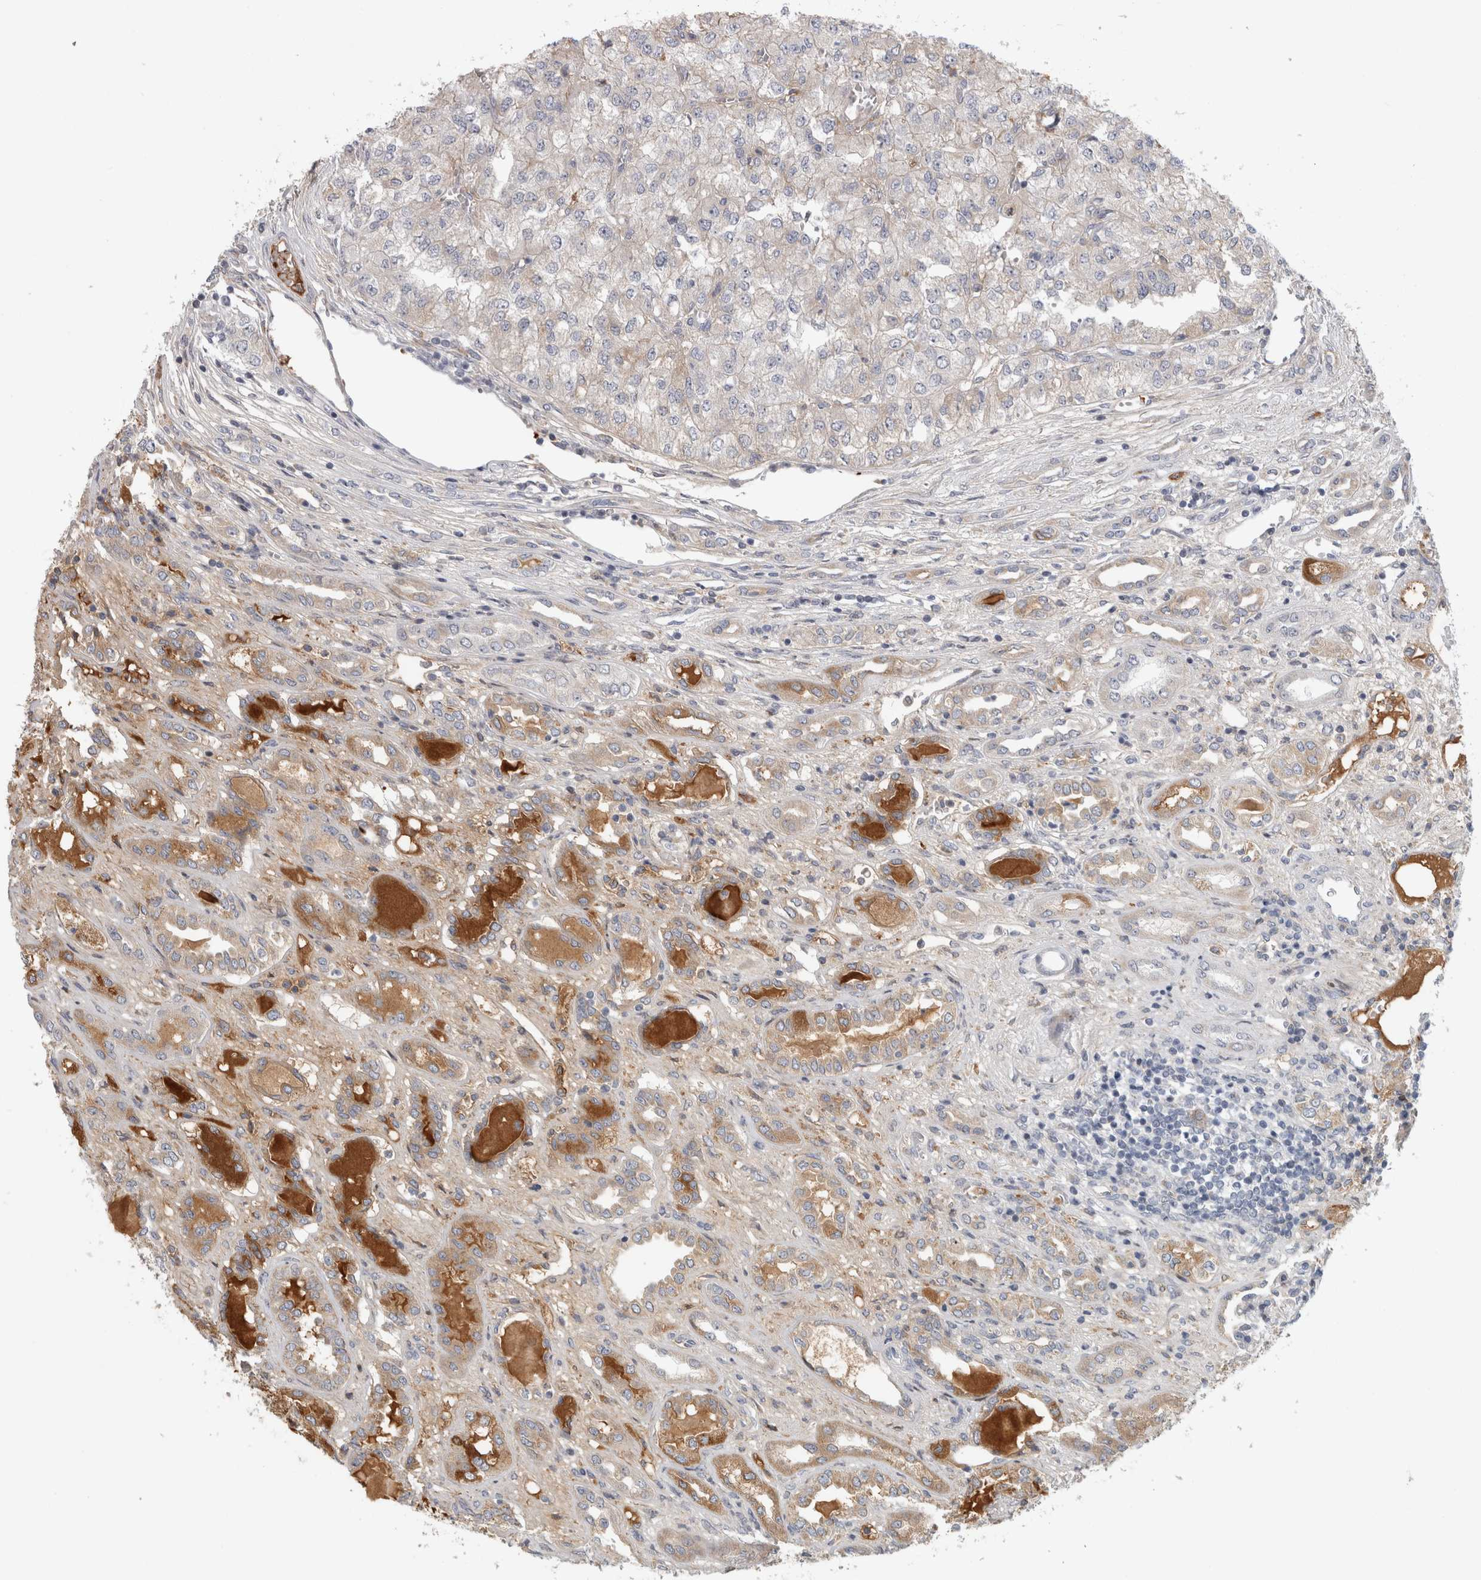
{"staining": {"intensity": "negative", "quantity": "none", "location": "none"}, "tissue": "renal cancer", "cell_type": "Tumor cells", "image_type": "cancer", "snomed": [{"axis": "morphology", "description": "Adenocarcinoma, NOS"}, {"axis": "topography", "description": "Kidney"}], "caption": "IHC of human renal cancer displays no expression in tumor cells.", "gene": "RBM48", "patient": {"sex": "female", "age": 54}}